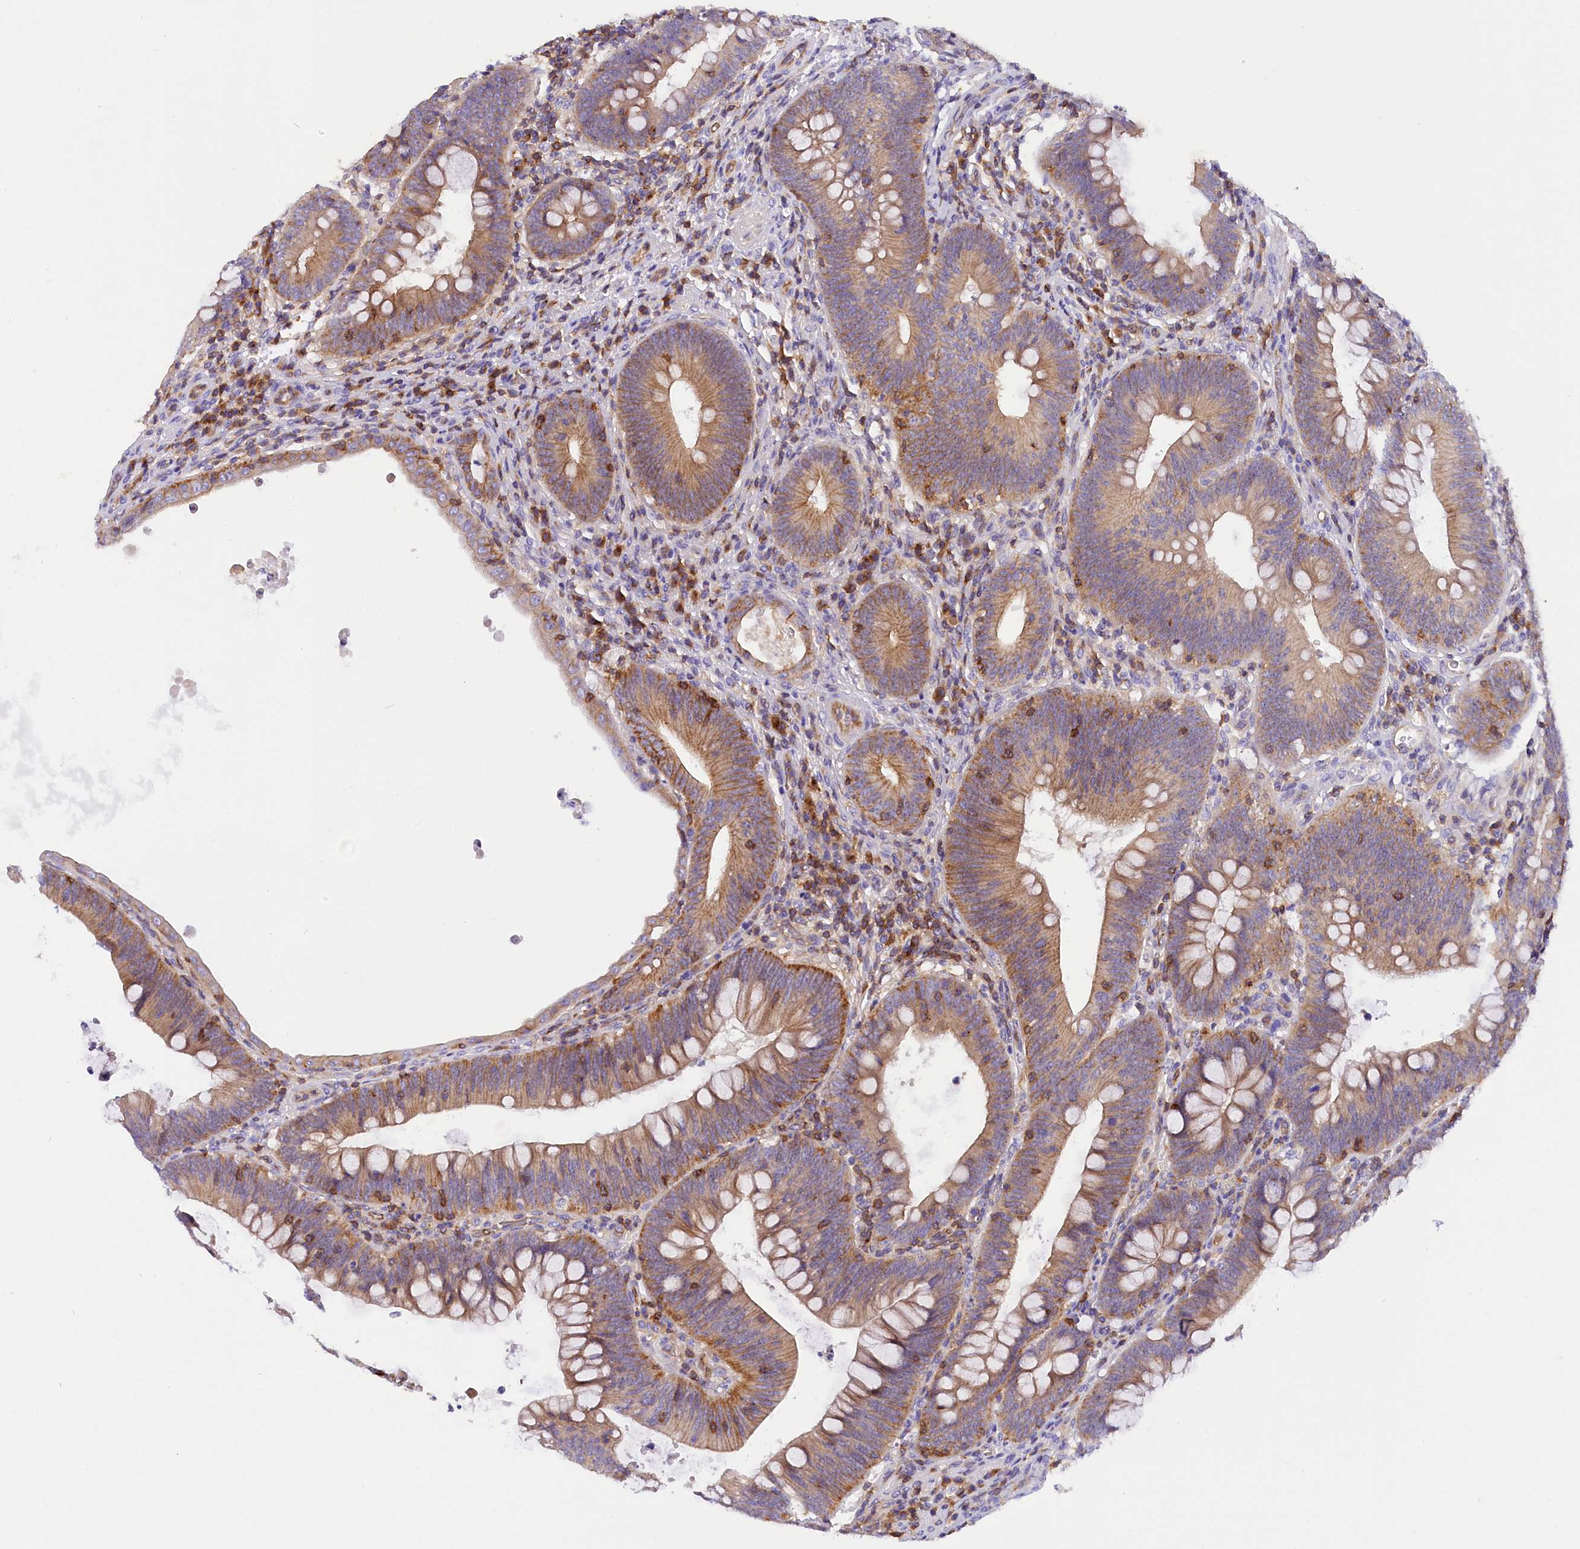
{"staining": {"intensity": "moderate", "quantity": "25%-75%", "location": "cytoplasmic/membranous"}, "tissue": "colorectal cancer", "cell_type": "Tumor cells", "image_type": "cancer", "snomed": [{"axis": "morphology", "description": "Normal tissue, NOS"}, {"axis": "topography", "description": "Colon"}], "caption": "Protein expression by immunohistochemistry (IHC) shows moderate cytoplasmic/membranous expression in approximately 25%-75% of tumor cells in colorectal cancer.", "gene": "FAM193A", "patient": {"sex": "female", "age": 82}}